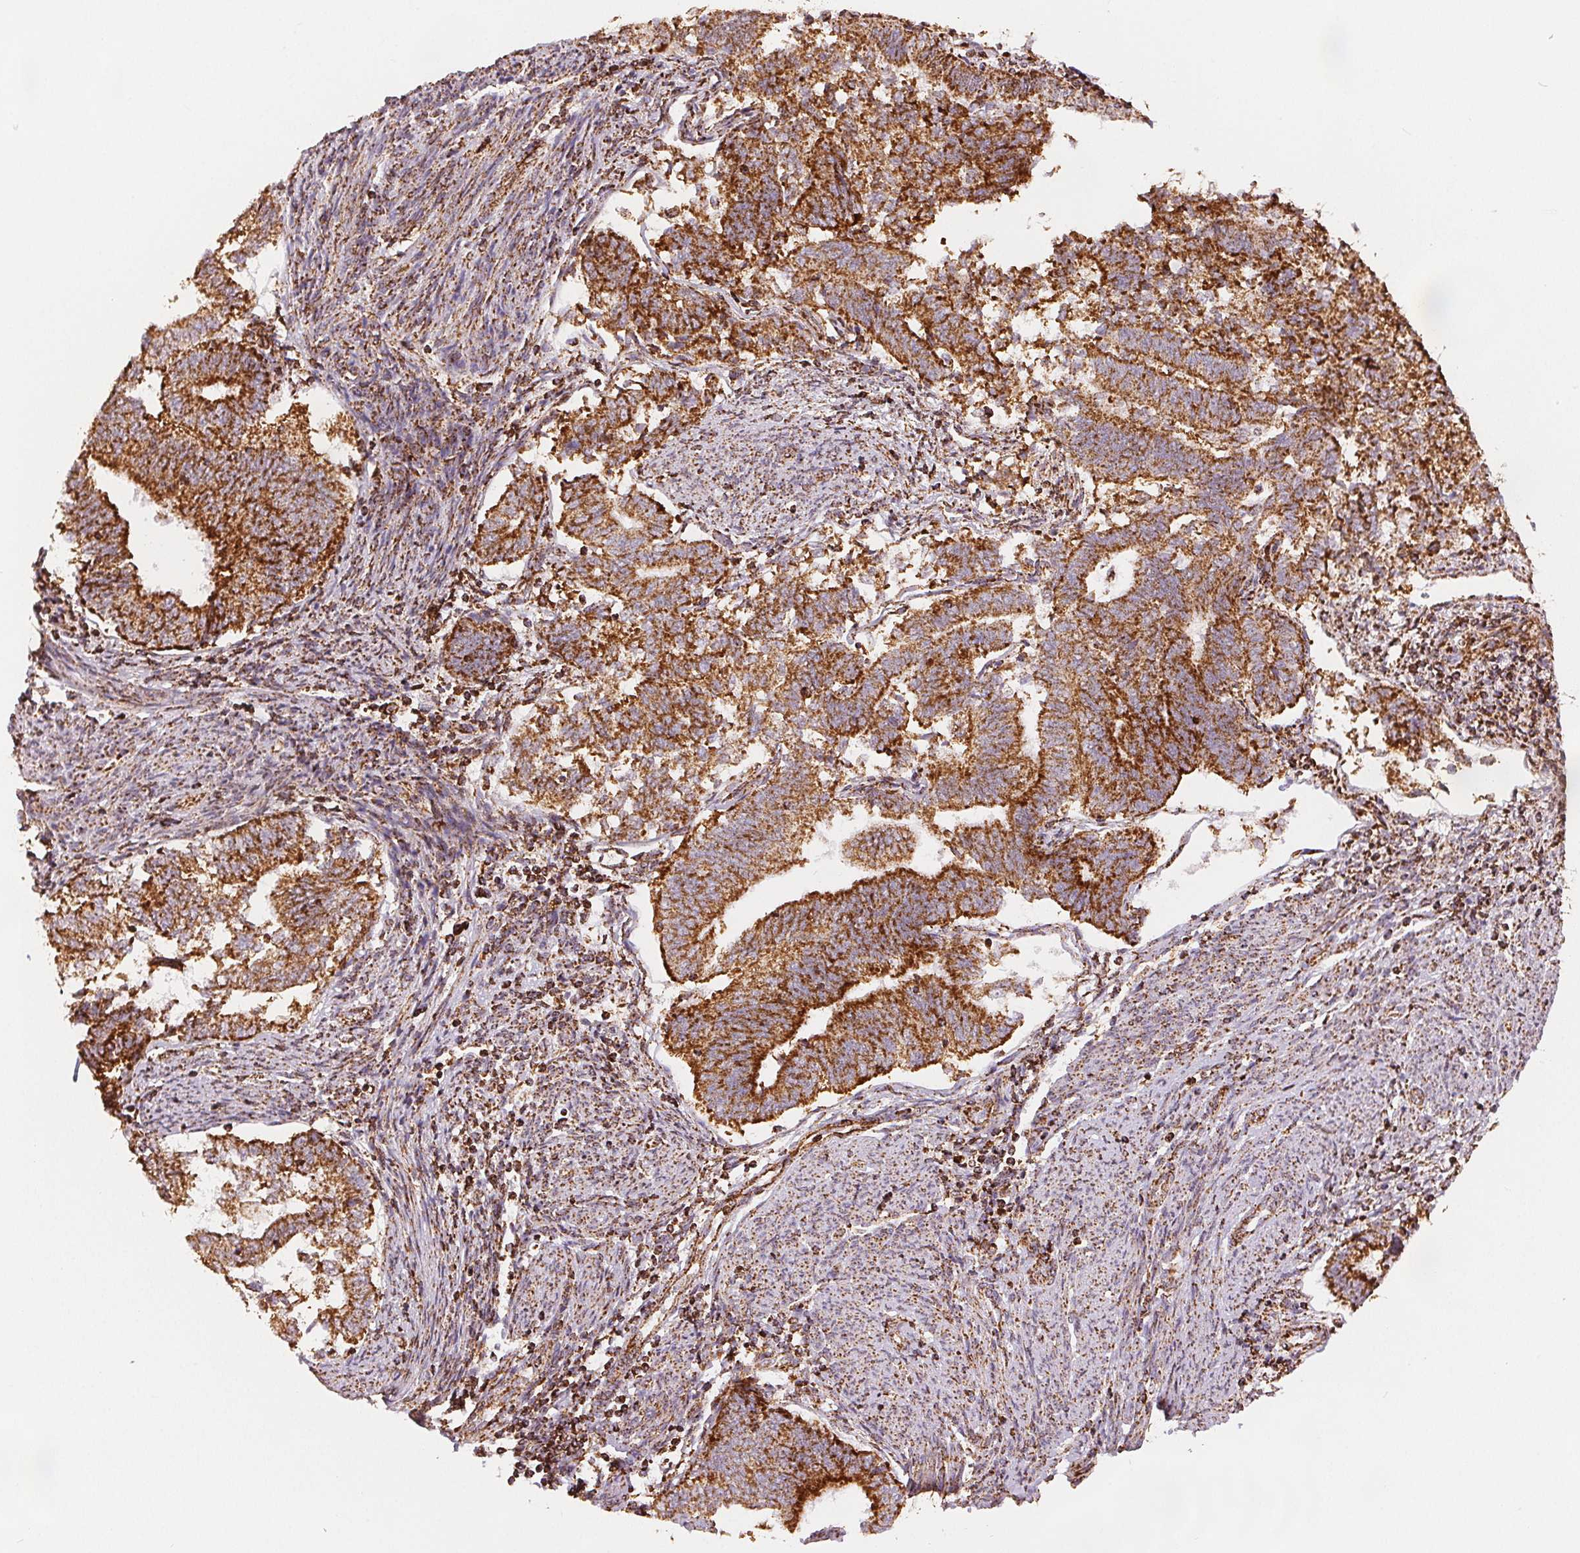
{"staining": {"intensity": "strong", "quantity": ">75%", "location": "cytoplasmic/membranous"}, "tissue": "endometrial cancer", "cell_type": "Tumor cells", "image_type": "cancer", "snomed": [{"axis": "morphology", "description": "Adenocarcinoma, NOS"}, {"axis": "topography", "description": "Endometrium"}], "caption": "Brown immunohistochemical staining in endometrial cancer displays strong cytoplasmic/membranous positivity in about >75% of tumor cells.", "gene": "SDHB", "patient": {"sex": "female", "age": 65}}